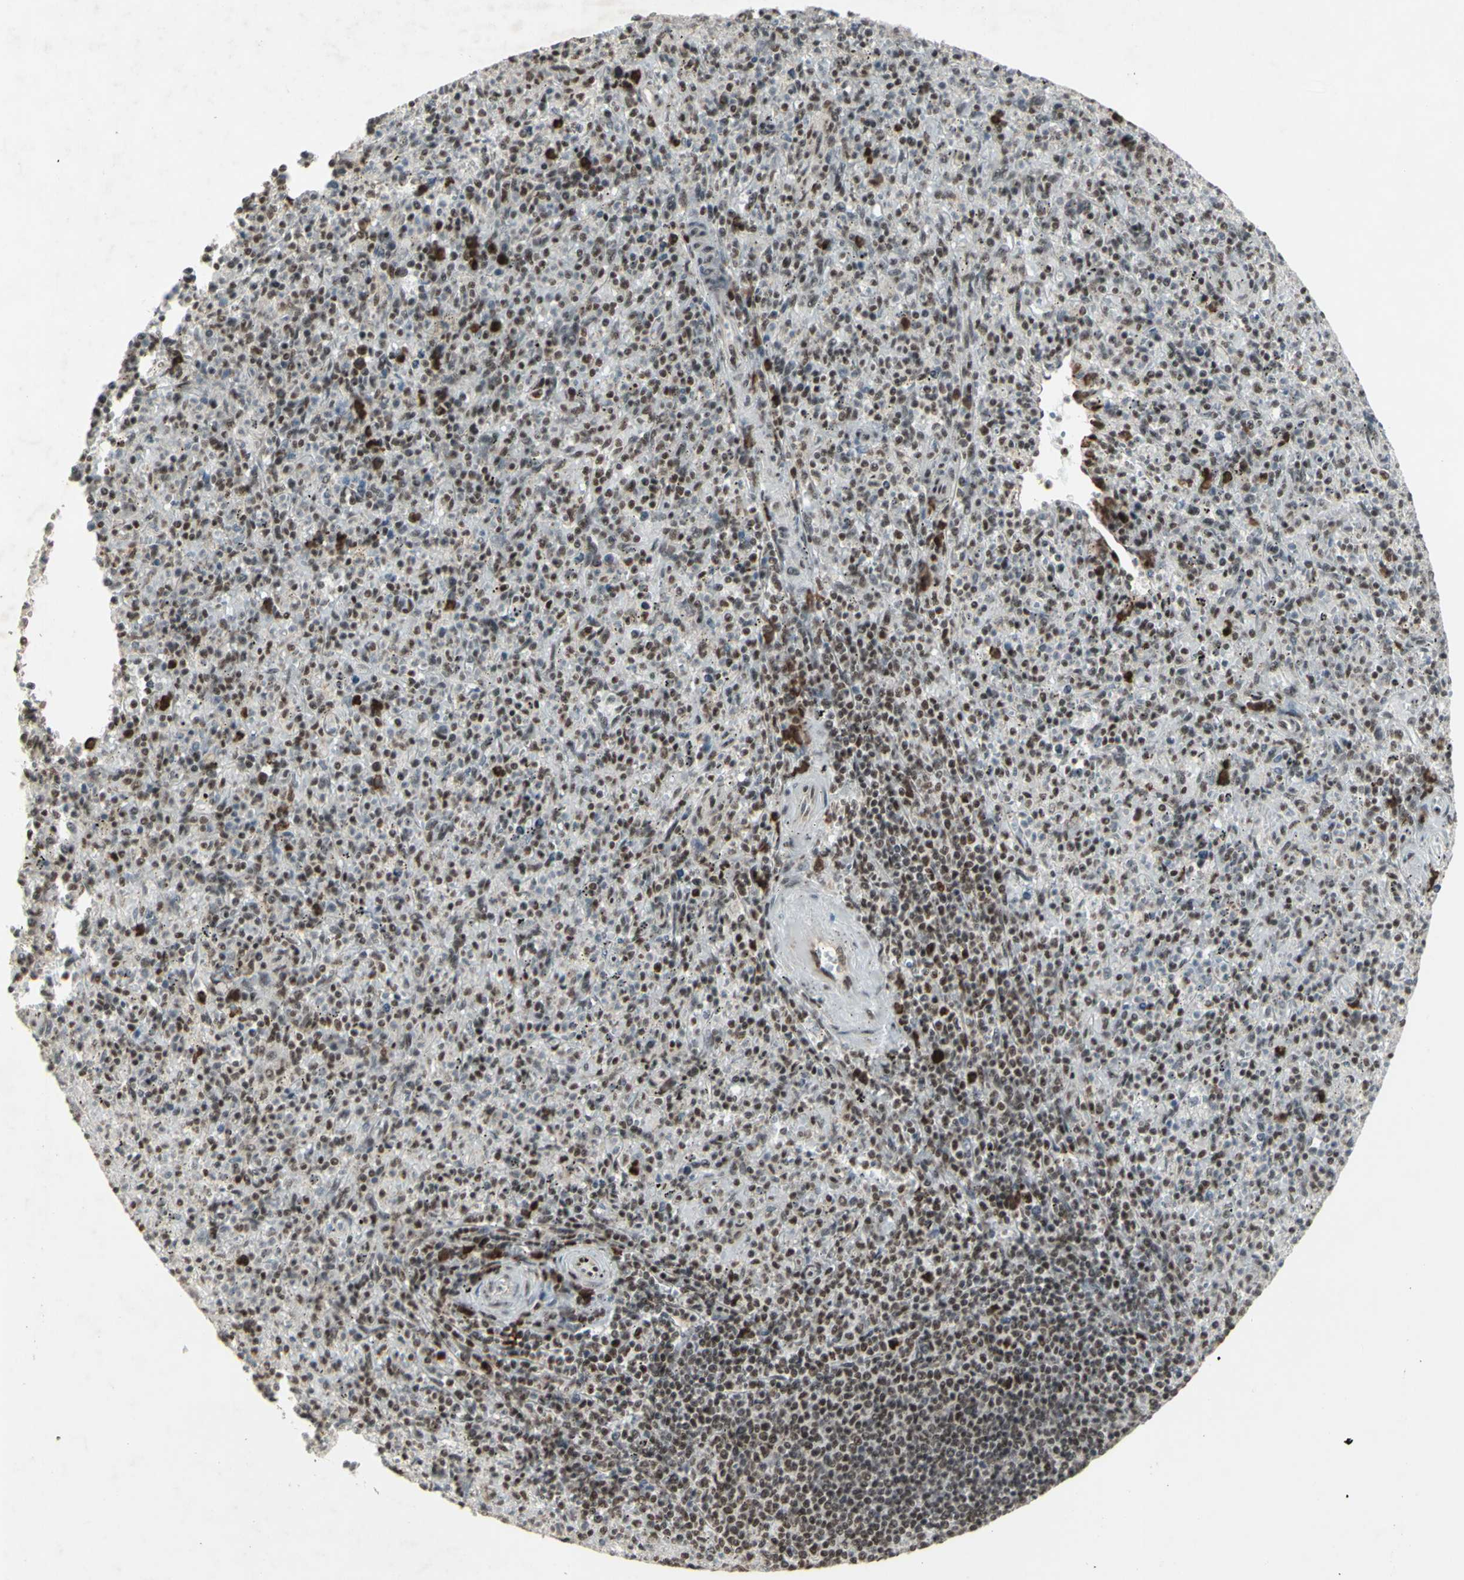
{"staining": {"intensity": "moderate", "quantity": "25%-75%", "location": "nuclear"}, "tissue": "spleen", "cell_type": "Cells in red pulp", "image_type": "normal", "snomed": [{"axis": "morphology", "description": "Normal tissue, NOS"}, {"axis": "topography", "description": "Spleen"}], "caption": "Moderate nuclear staining is identified in approximately 25%-75% of cells in red pulp in normal spleen. (Brightfield microscopy of DAB IHC at high magnification).", "gene": "CCNT1", "patient": {"sex": "male", "age": 72}}